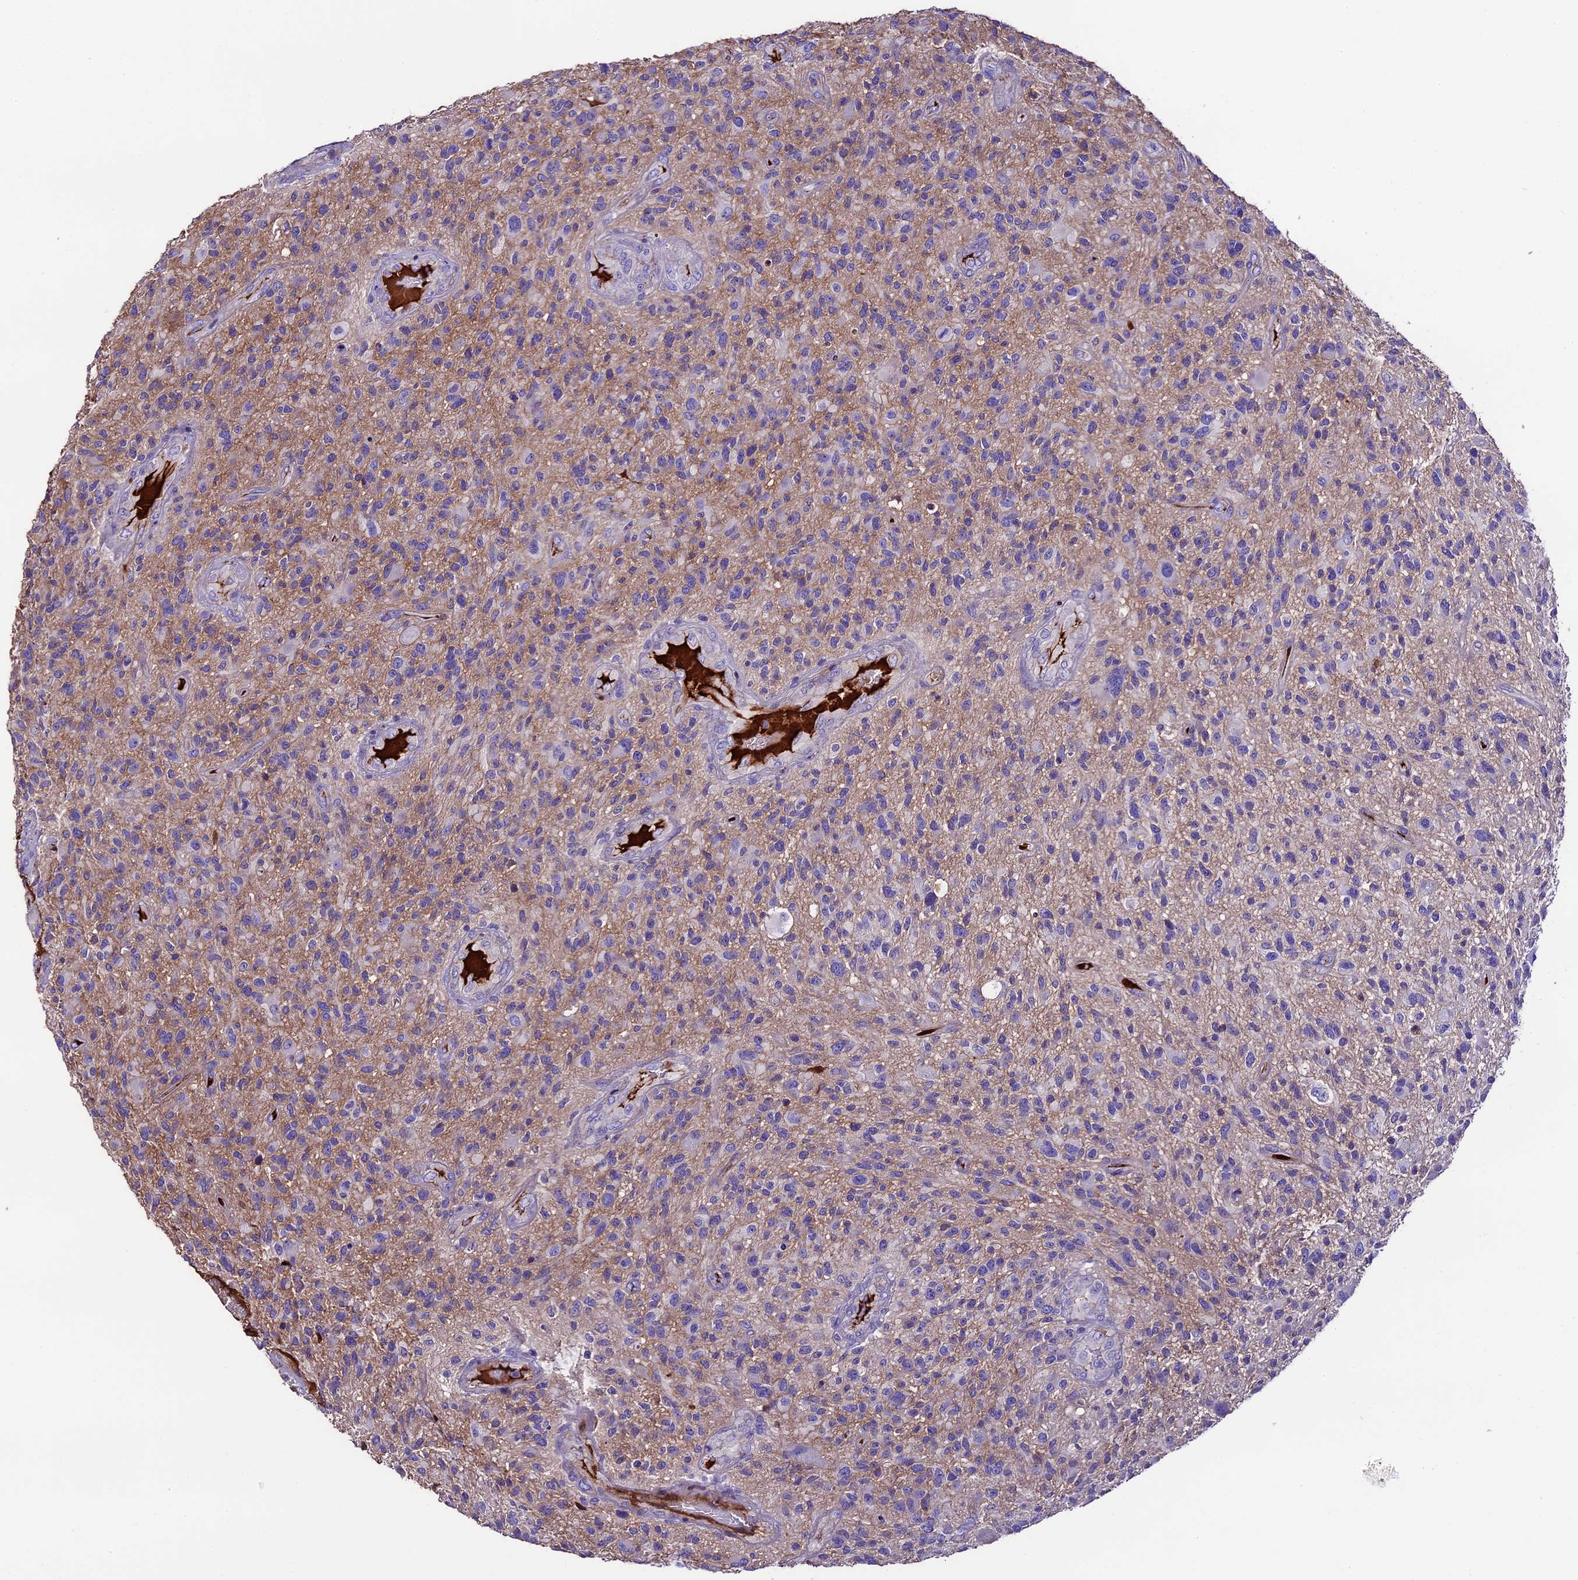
{"staining": {"intensity": "negative", "quantity": "none", "location": "none"}, "tissue": "glioma", "cell_type": "Tumor cells", "image_type": "cancer", "snomed": [{"axis": "morphology", "description": "Glioma, malignant, High grade"}, {"axis": "topography", "description": "Brain"}], "caption": "Human malignant high-grade glioma stained for a protein using immunohistochemistry (IHC) displays no expression in tumor cells.", "gene": "TCP11L2", "patient": {"sex": "male", "age": 47}}